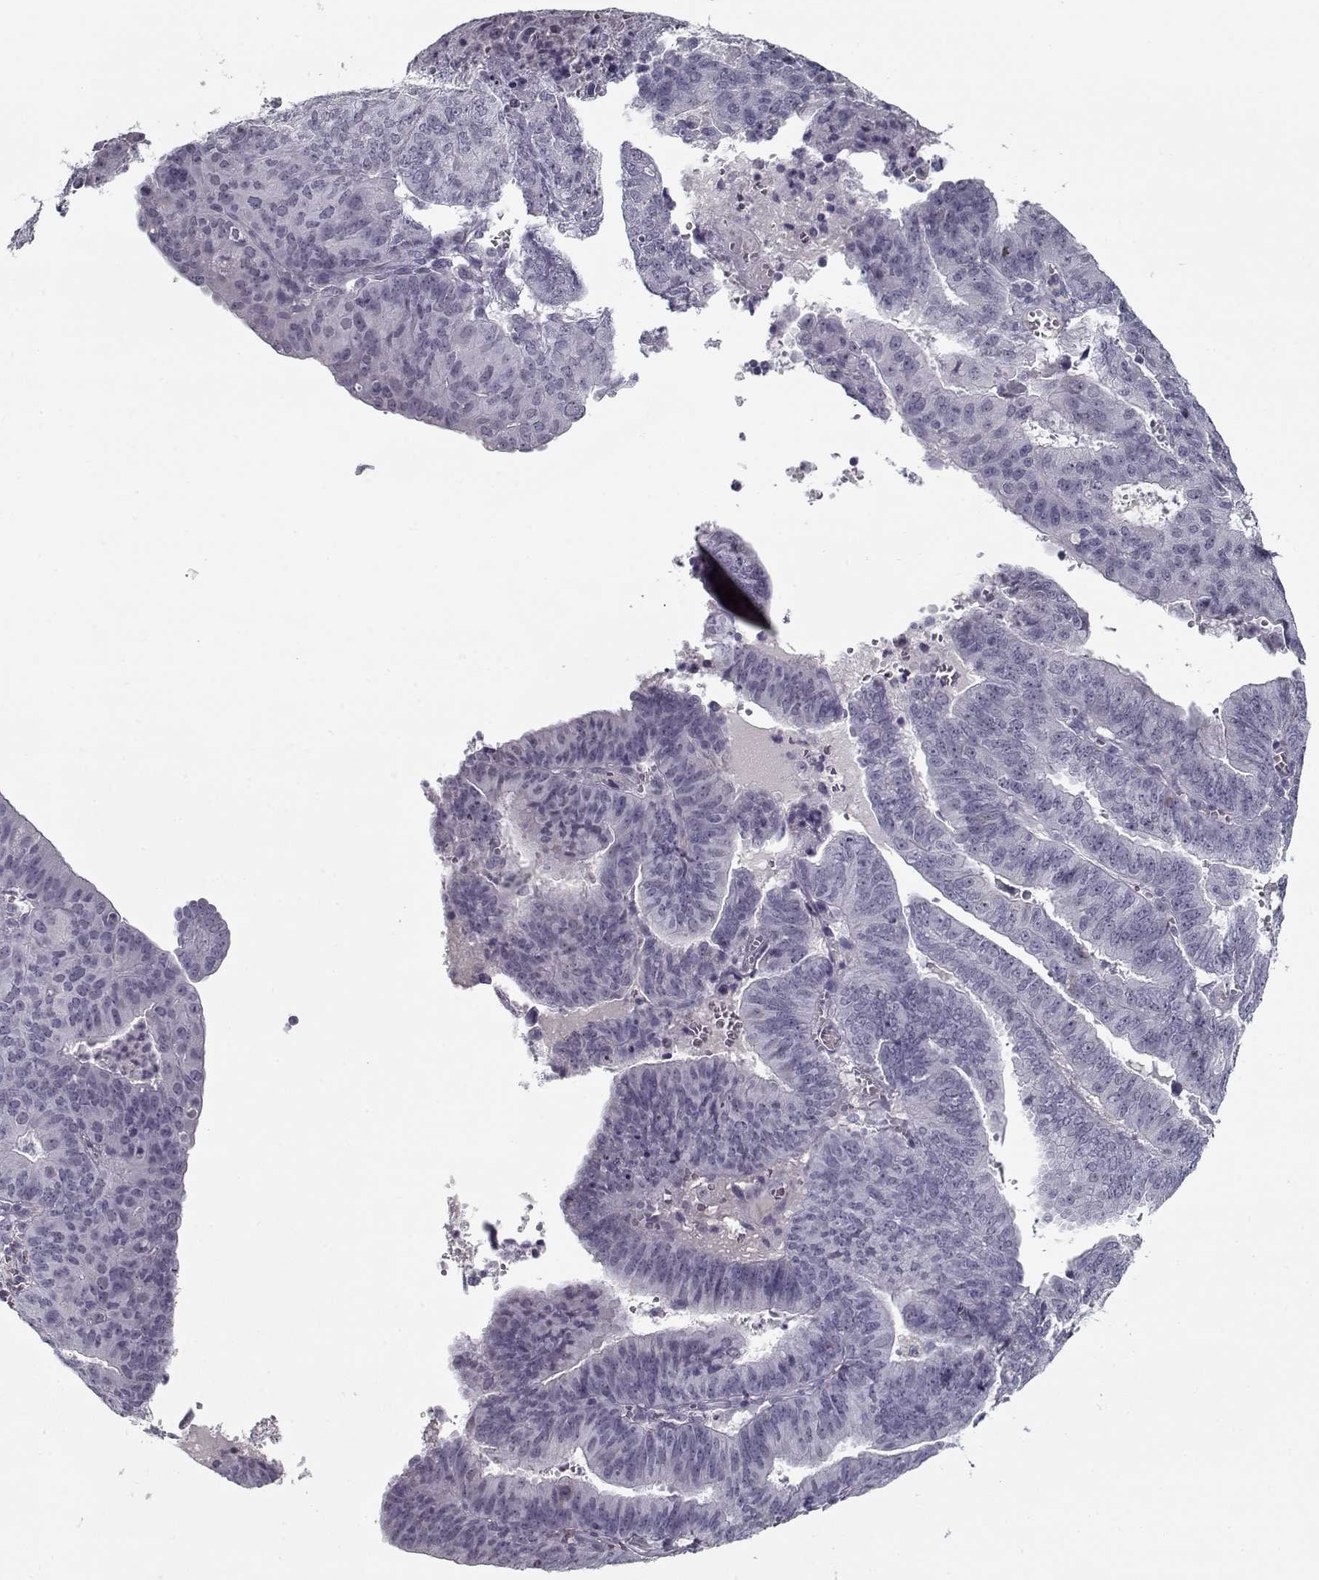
{"staining": {"intensity": "negative", "quantity": "none", "location": "none"}, "tissue": "endometrial cancer", "cell_type": "Tumor cells", "image_type": "cancer", "snomed": [{"axis": "morphology", "description": "Adenocarcinoma, NOS"}, {"axis": "topography", "description": "Endometrium"}], "caption": "Image shows no significant protein positivity in tumor cells of endometrial cancer.", "gene": "SPACA9", "patient": {"sex": "female", "age": 82}}